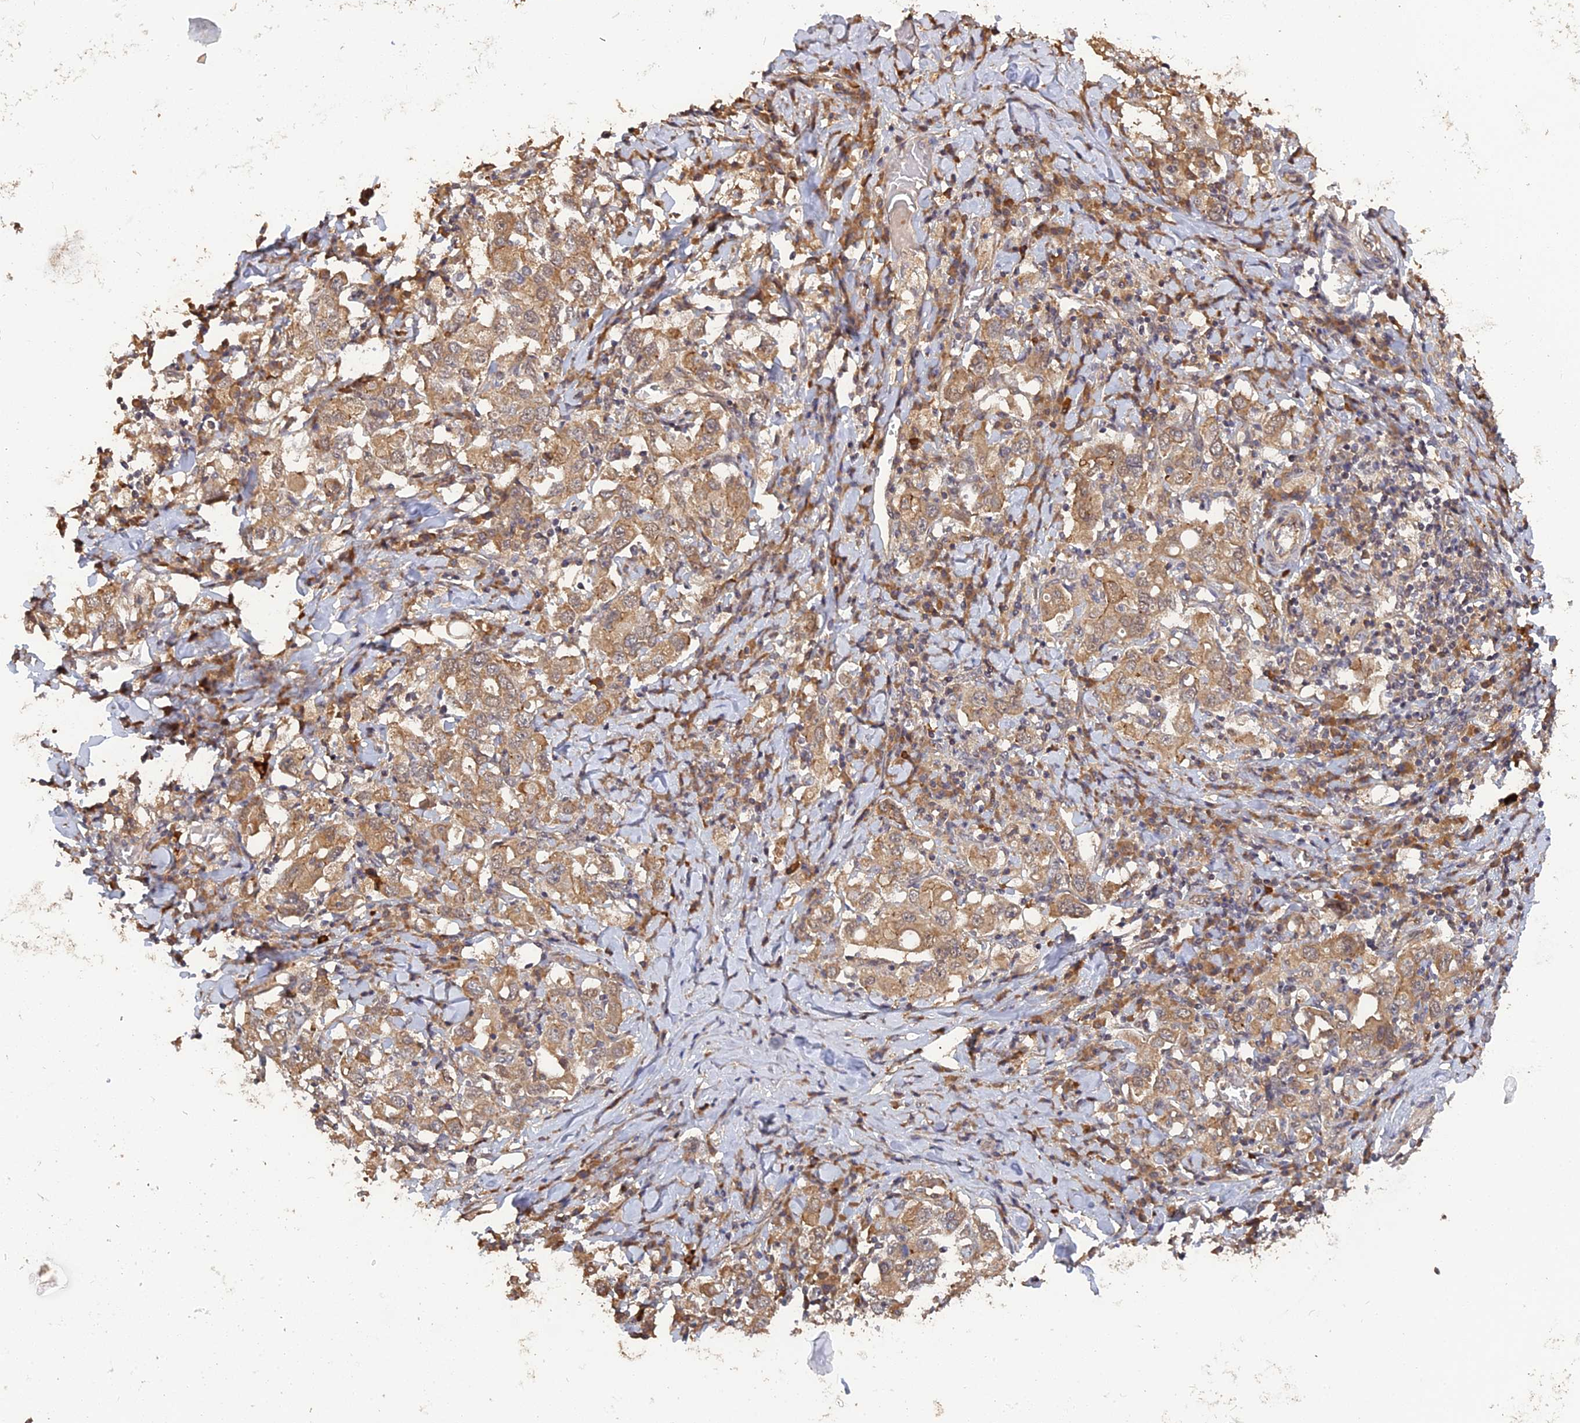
{"staining": {"intensity": "moderate", "quantity": ">75%", "location": "cytoplasmic/membranous"}, "tissue": "stomach cancer", "cell_type": "Tumor cells", "image_type": "cancer", "snomed": [{"axis": "morphology", "description": "Adenocarcinoma, NOS"}, {"axis": "topography", "description": "Stomach, upper"}], "caption": "Protein staining of stomach cancer (adenocarcinoma) tissue demonstrates moderate cytoplasmic/membranous staining in approximately >75% of tumor cells.", "gene": "ARHGAP40", "patient": {"sex": "male", "age": 62}}